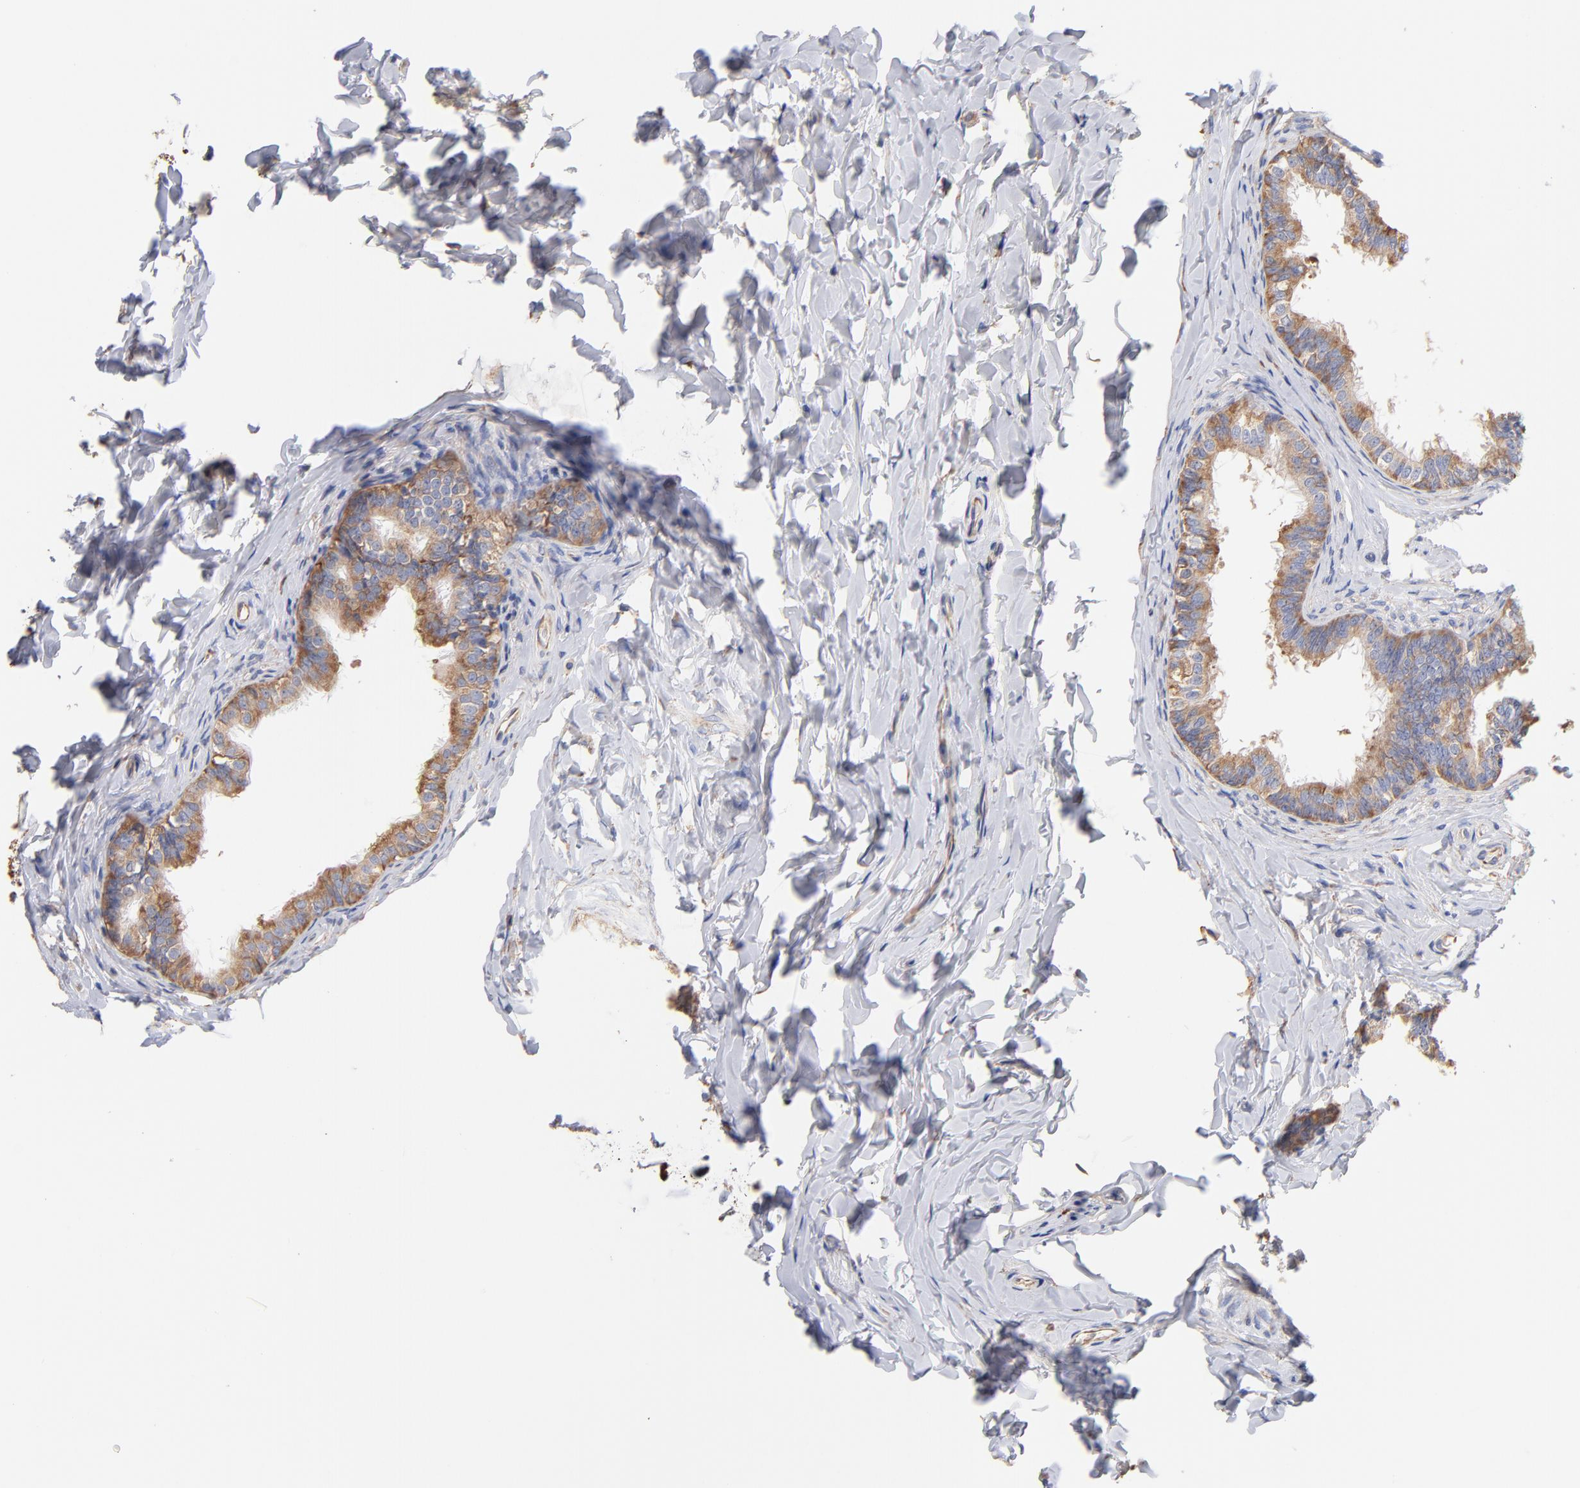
{"staining": {"intensity": "moderate", "quantity": ">75%", "location": "cytoplasmic/membranous"}, "tissue": "epididymis", "cell_type": "Glandular cells", "image_type": "normal", "snomed": [{"axis": "morphology", "description": "Normal tissue, NOS"}, {"axis": "topography", "description": "Soft tissue"}, {"axis": "topography", "description": "Epididymis"}], "caption": "Protein expression analysis of benign epididymis reveals moderate cytoplasmic/membranous staining in about >75% of glandular cells. Using DAB (3,3'-diaminobenzidine) (brown) and hematoxylin (blue) stains, captured at high magnification using brightfield microscopy.", "gene": "RPL9", "patient": {"sex": "male", "age": 26}}